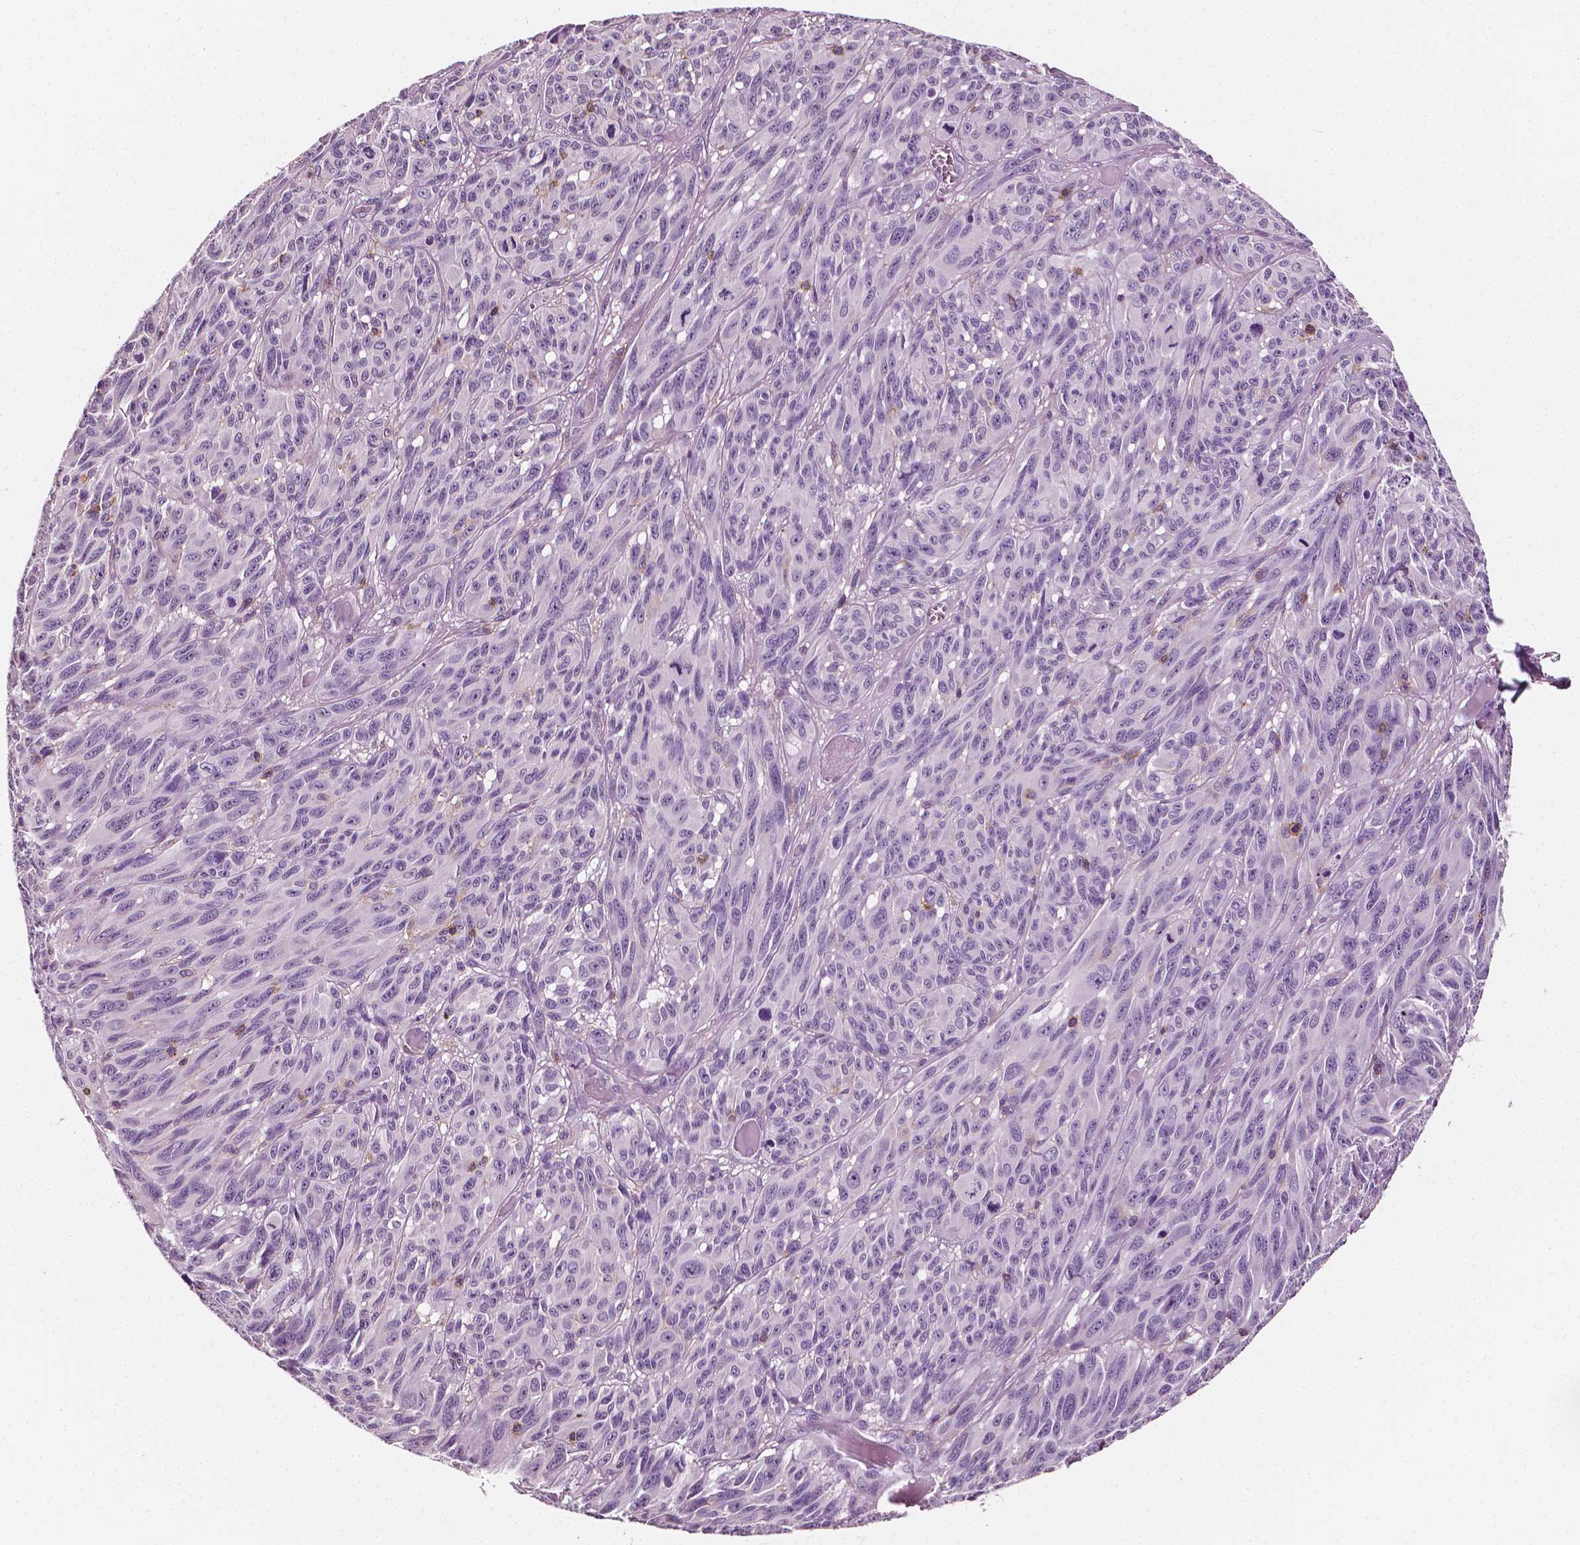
{"staining": {"intensity": "negative", "quantity": "none", "location": "none"}, "tissue": "melanoma", "cell_type": "Tumor cells", "image_type": "cancer", "snomed": [{"axis": "morphology", "description": "Malignant melanoma, NOS"}, {"axis": "topography", "description": "Vulva, labia, clitoris and Bartholin´s gland, NO"}], "caption": "Immunohistochemical staining of human melanoma exhibits no significant positivity in tumor cells. Nuclei are stained in blue.", "gene": "PTPRC", "patient": {"sex": "female", "age": 75}}